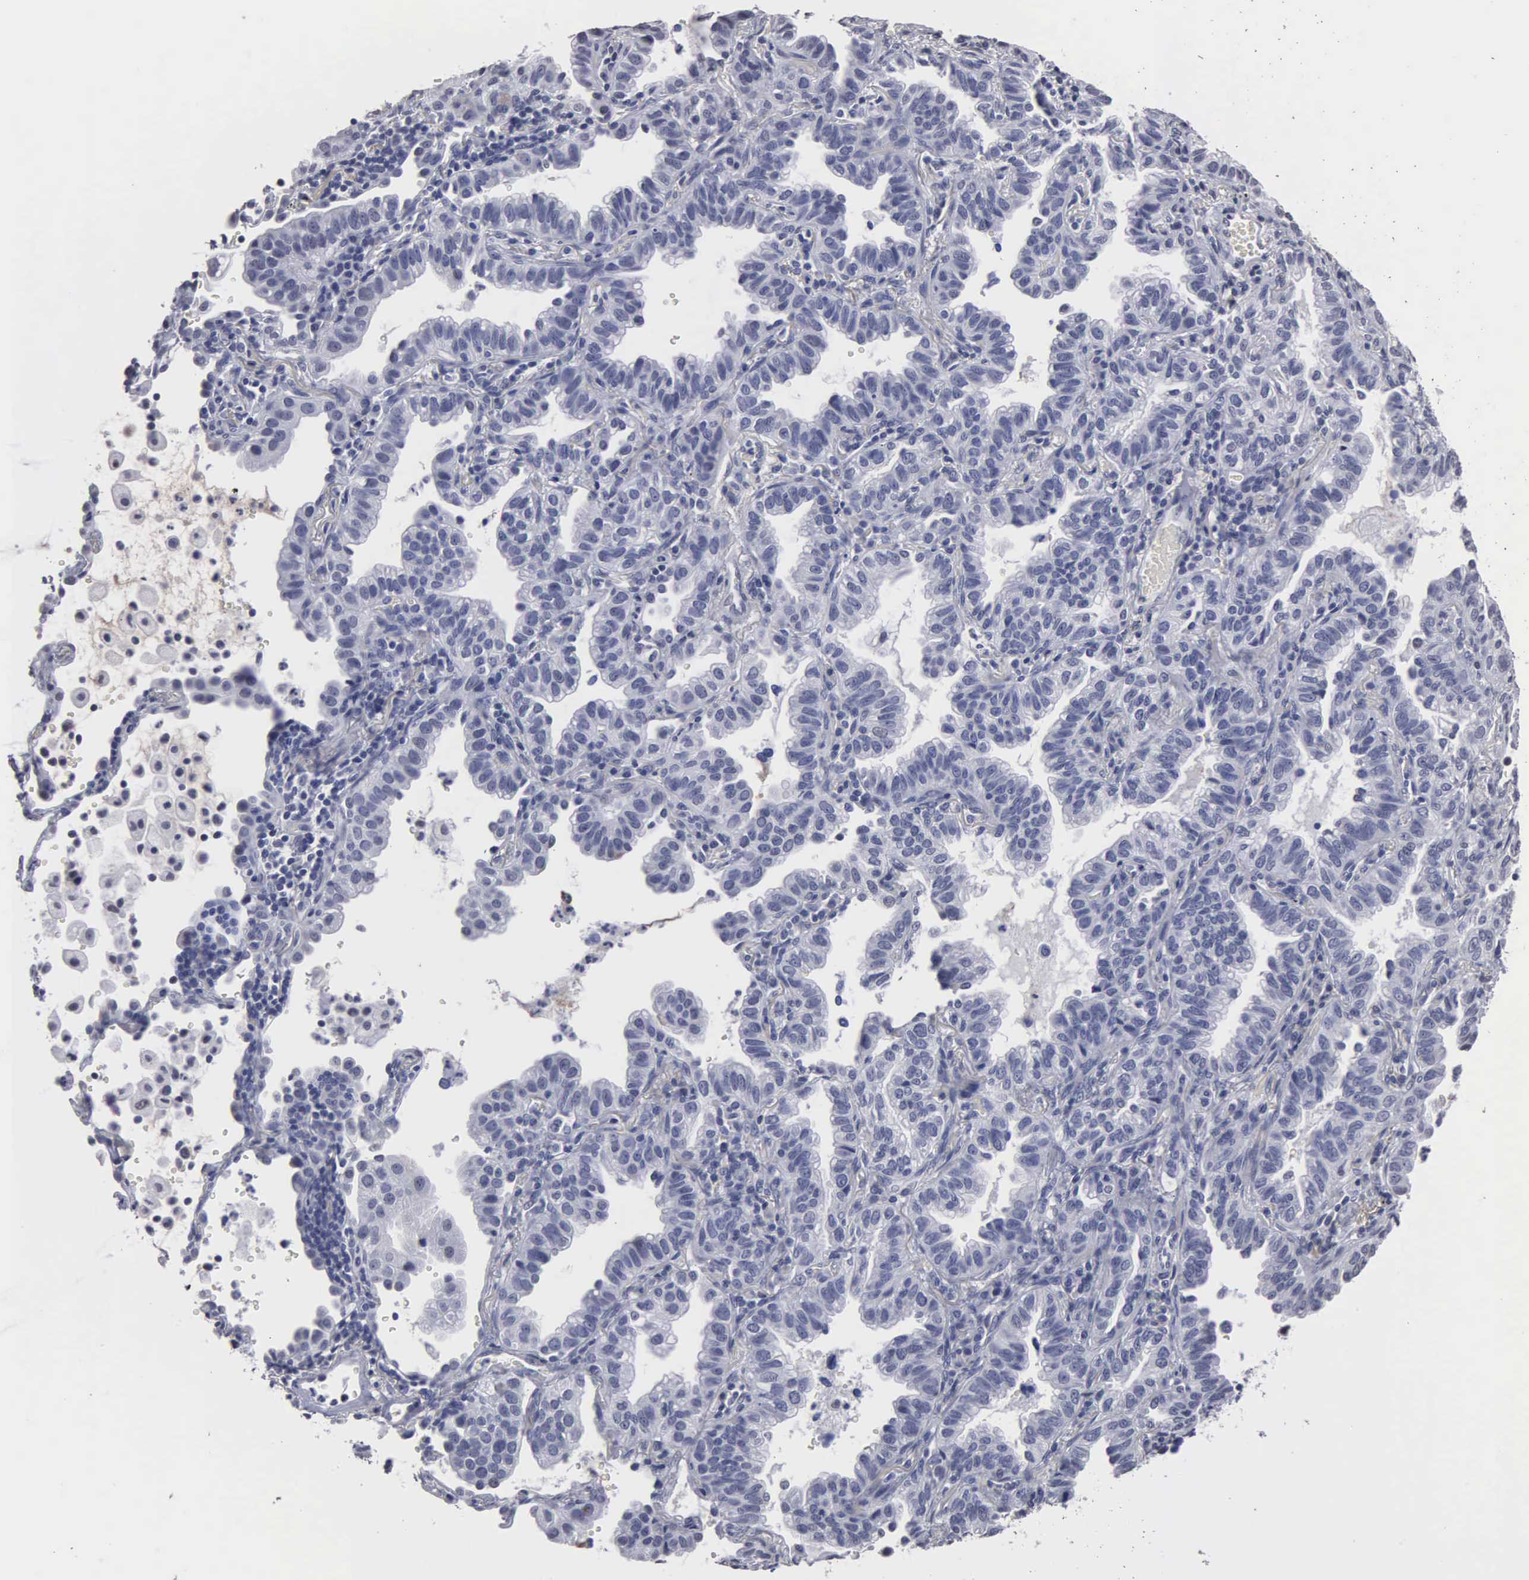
{"staining": {"intensity": "negative", "quantity": "none", "location": "none"}, "tissue": "lung cancer", "cell_type": "Tumor cells", "image_type": "cancer", "snomed": [{"axis": "morphology", "description": "Adenocarcinoma, NOS"}, {"axis": "topography", "description": "Lung"}], "caption": "IHC of human adenocarcinoma (lung) demonstrates no positivity in tumor cells.", "gene": "UPB1", "patient": {"sex": "female", "age": 50}}